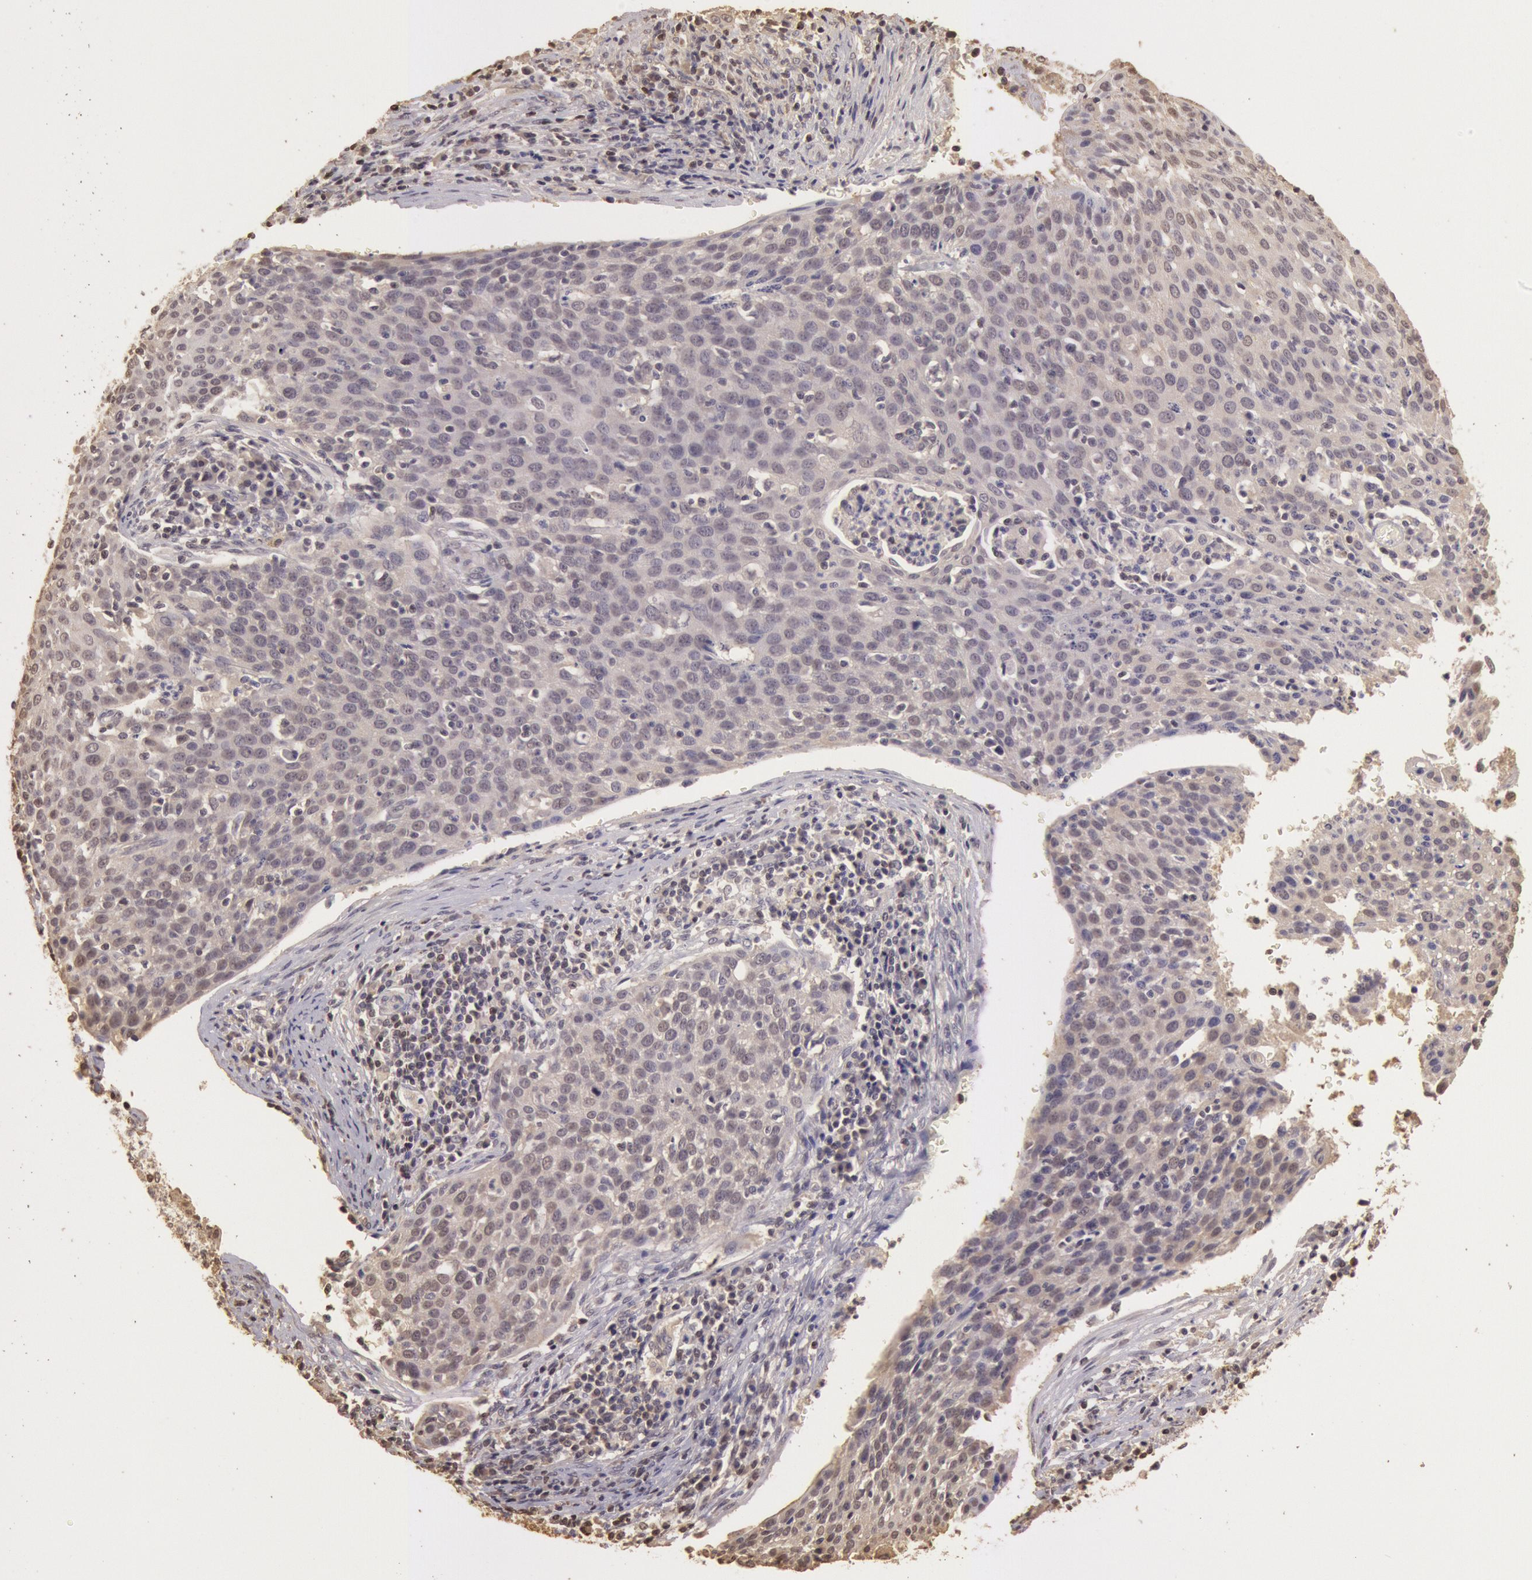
{"staining": {"intensity": "weak", "quantity": "25%-75%", "location": "nuclear"}, "tissue": "cervical cancer", "cell_type": "Tumor cells", "image_type": "cancer", "snomed": [{"axis": "morphology", "description": "Squamous cell carcinoma, NOS"}, {"axis": "topography", "description": "Cervix"}], "caption": "This is a micrograph of IHC staining of cervical cancer (squamous cell carcinoma), which shows weak positivity in the nuclear of tumor cells.", "gene": "SOD1", "patient": {"sex": "female", "age": 38}}